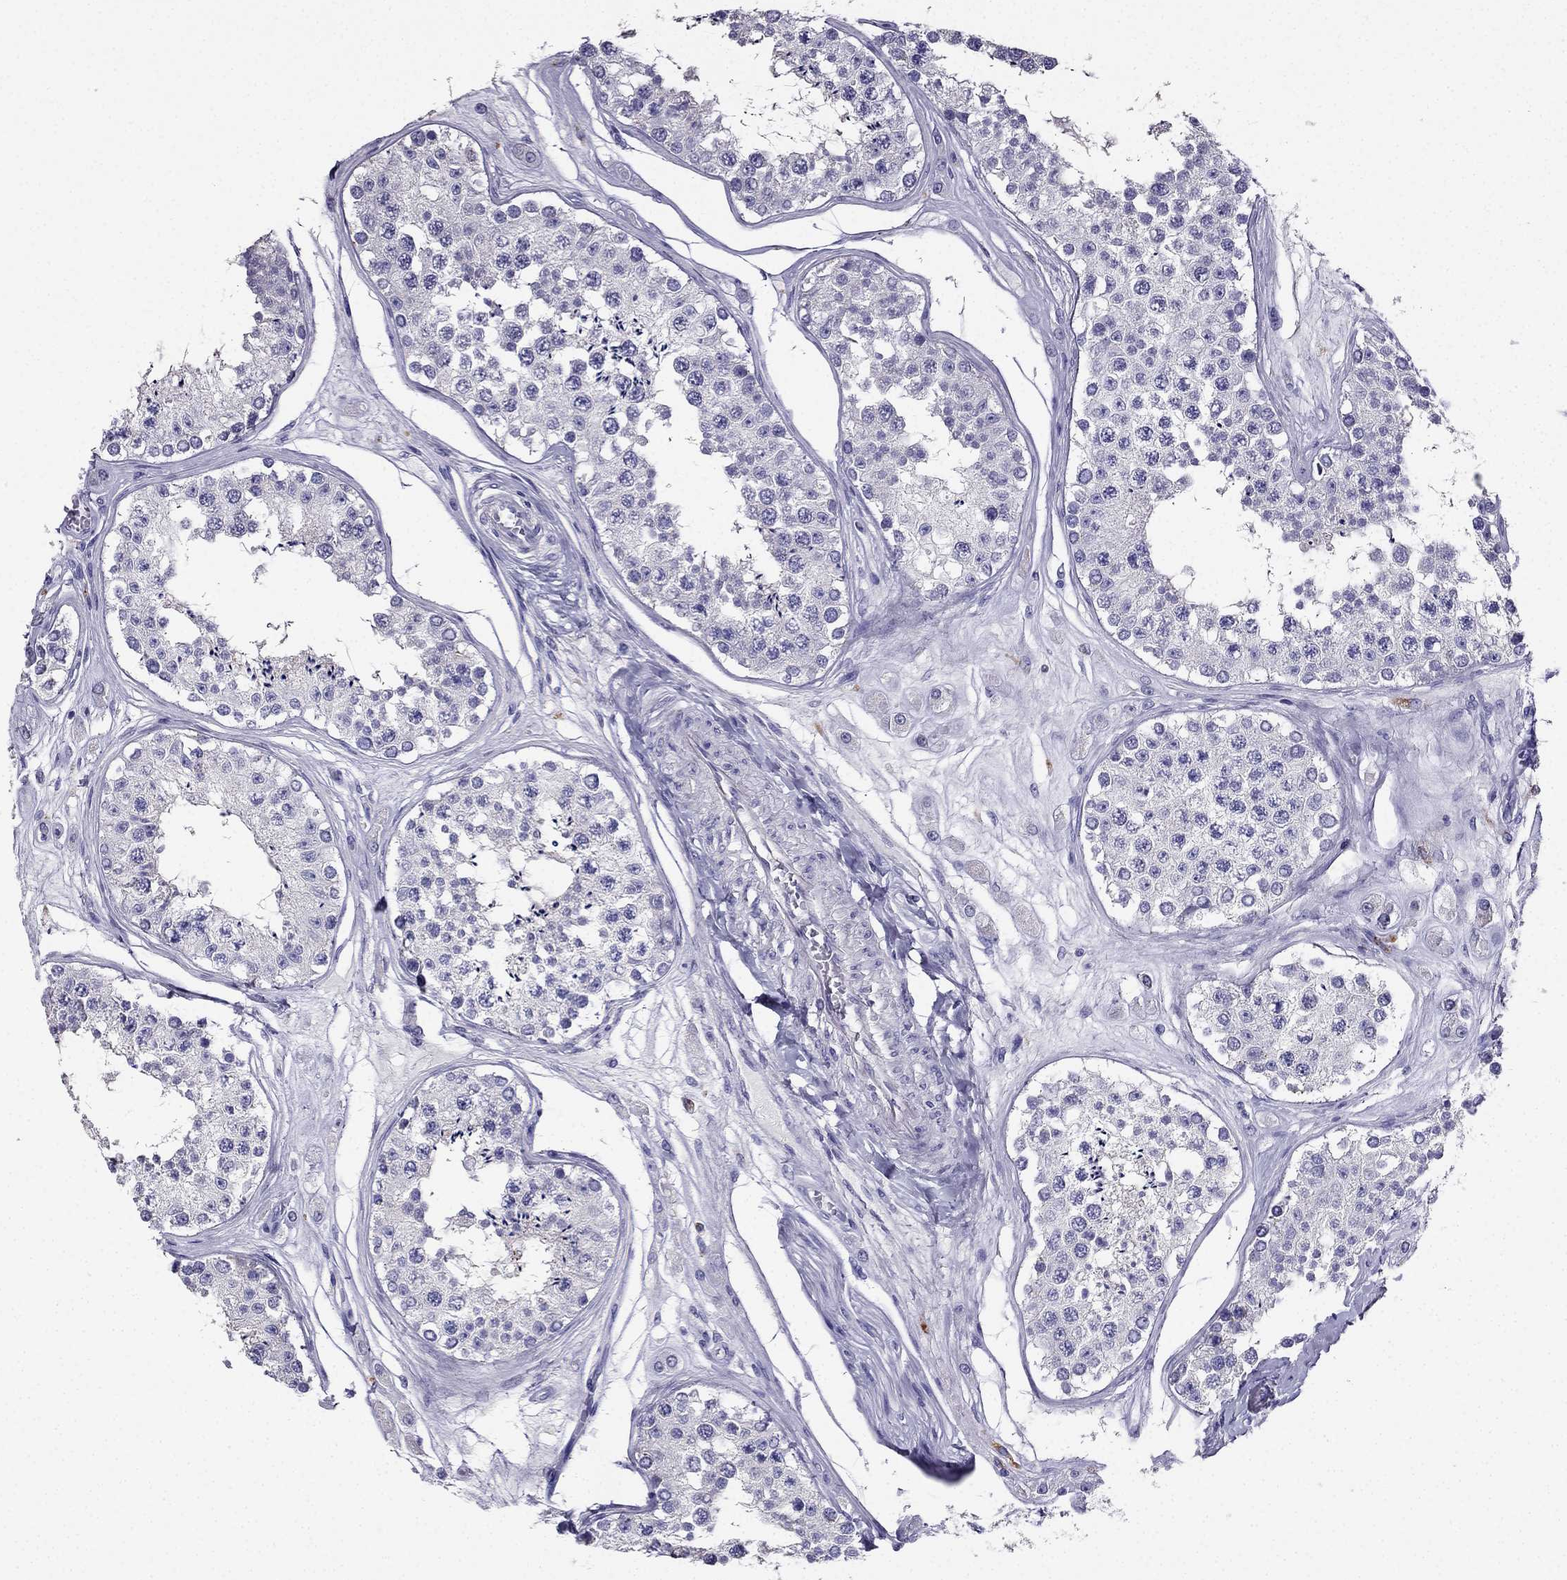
{"staining": {"intensity": "negative", "quantity": "none", "location": "none"}, "tissue": "testis", "cell_type": "Cells in seminiferous ducts", "image_type": "normal", "snomed": [{"axis": "morphology", "description": "Normal tissue, NOS"}, {"axis": "topography", "description": "Testis"}], "caption": "Immunohistochemistry (IHC) micrograph of unremarkable testis stained for a protein (brown), which demonstrates no positivity in cells in seminiferous ducts. (DAB immunohistochemistry (IHC) visualized using brightfield microscopy, high magnification).", "gene": "PTH", "patient": {"sex": "male", "age": 25}}